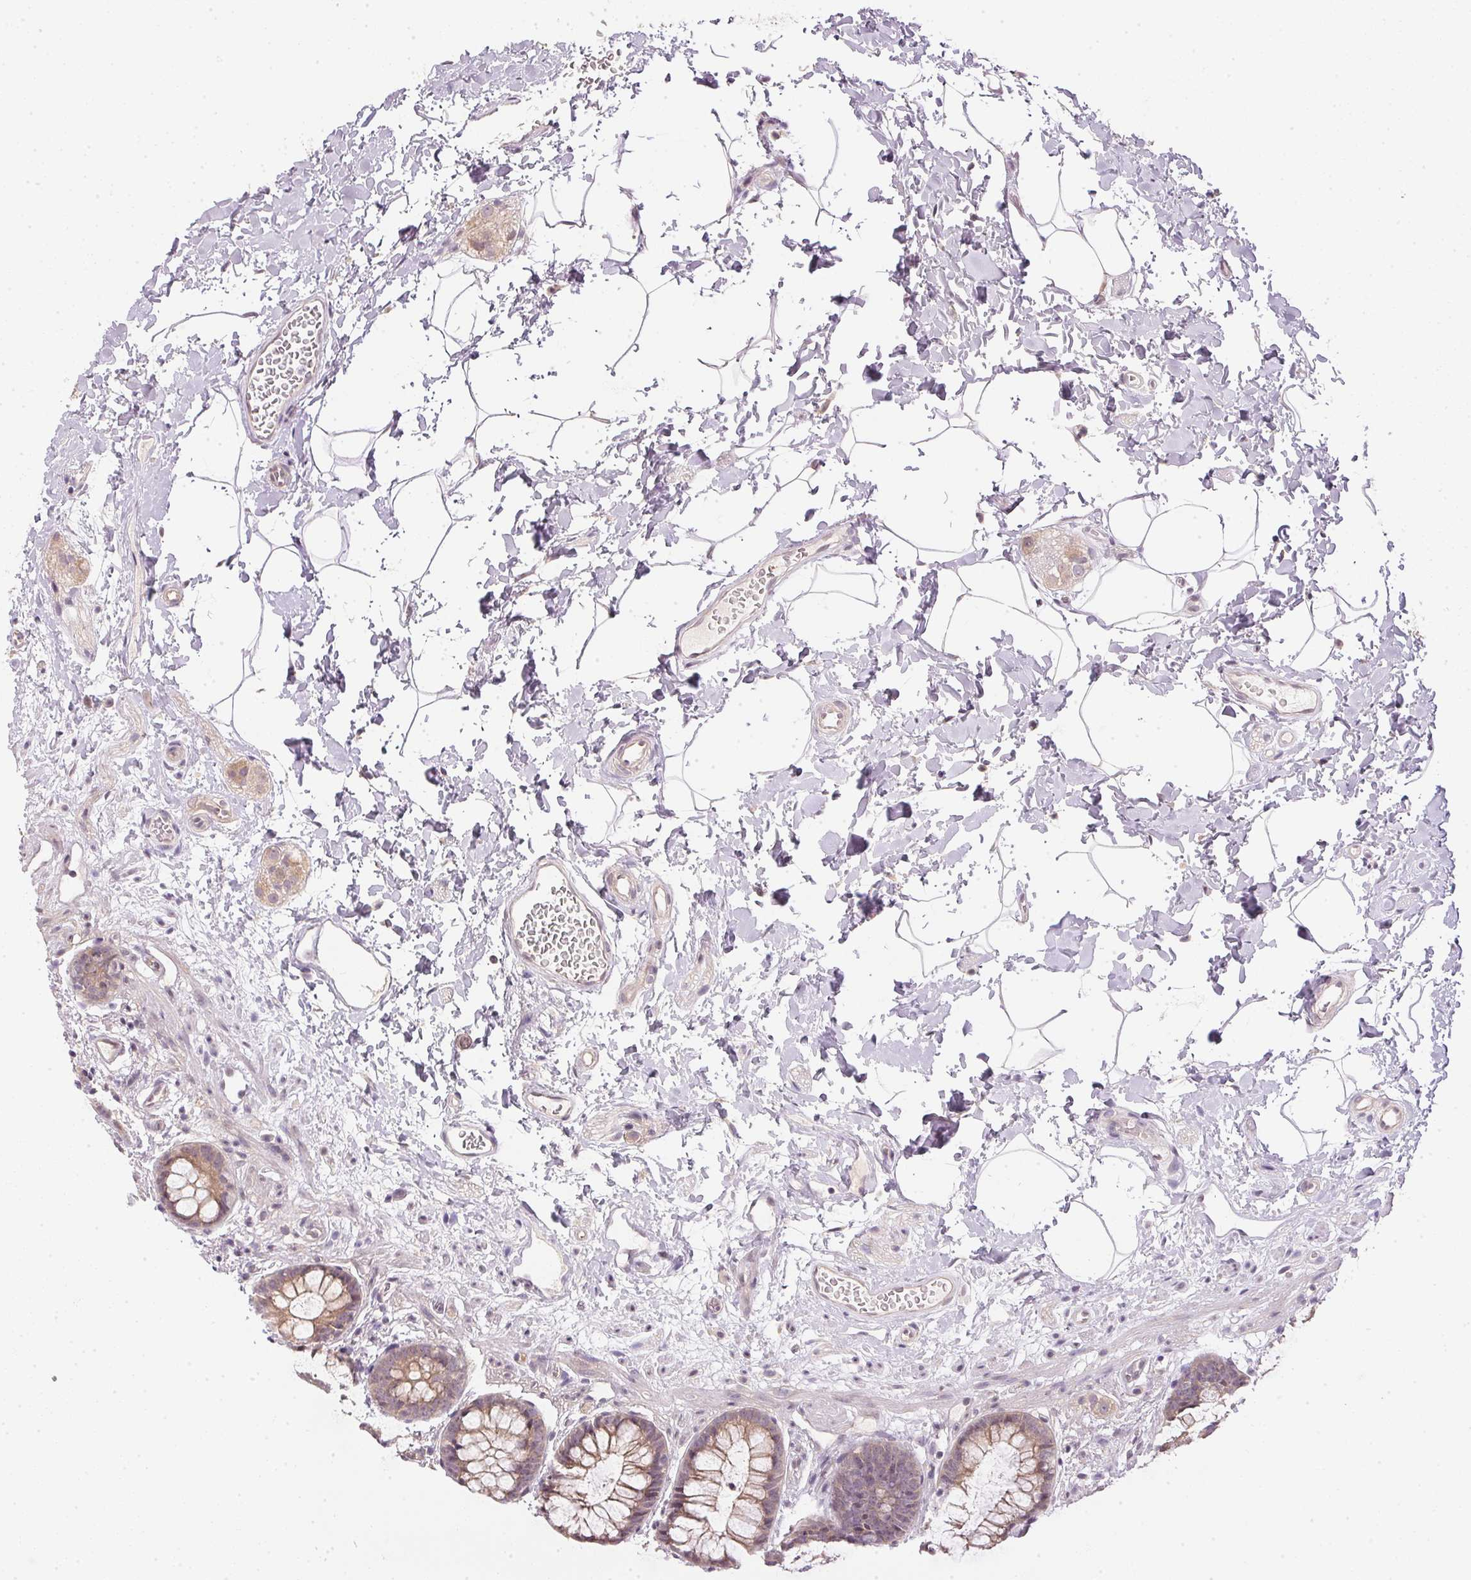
{"staining": {"intensity": "weak", "quantity": ">75%", "location": "cytoplasmic/membranous"}, "tissue": "rectum", "cell_type": "Glandular cells", "image_type": "normal", "snomed": [{"axis": "morphology", "description": "Normal tissue, NOS"}, {"axis": "topography", "description": "Rectum"}], "caption": "The histopathology image displays immunohistochemical staining of normal rectum. There is weak cytoplasmic/membranous staining is seen in approximately >75% of glandular cells. (IHC, brightfield microscopy, high magnification).", "gene": "TTC23L", "patient": {"sex": "female", "age": 62}}